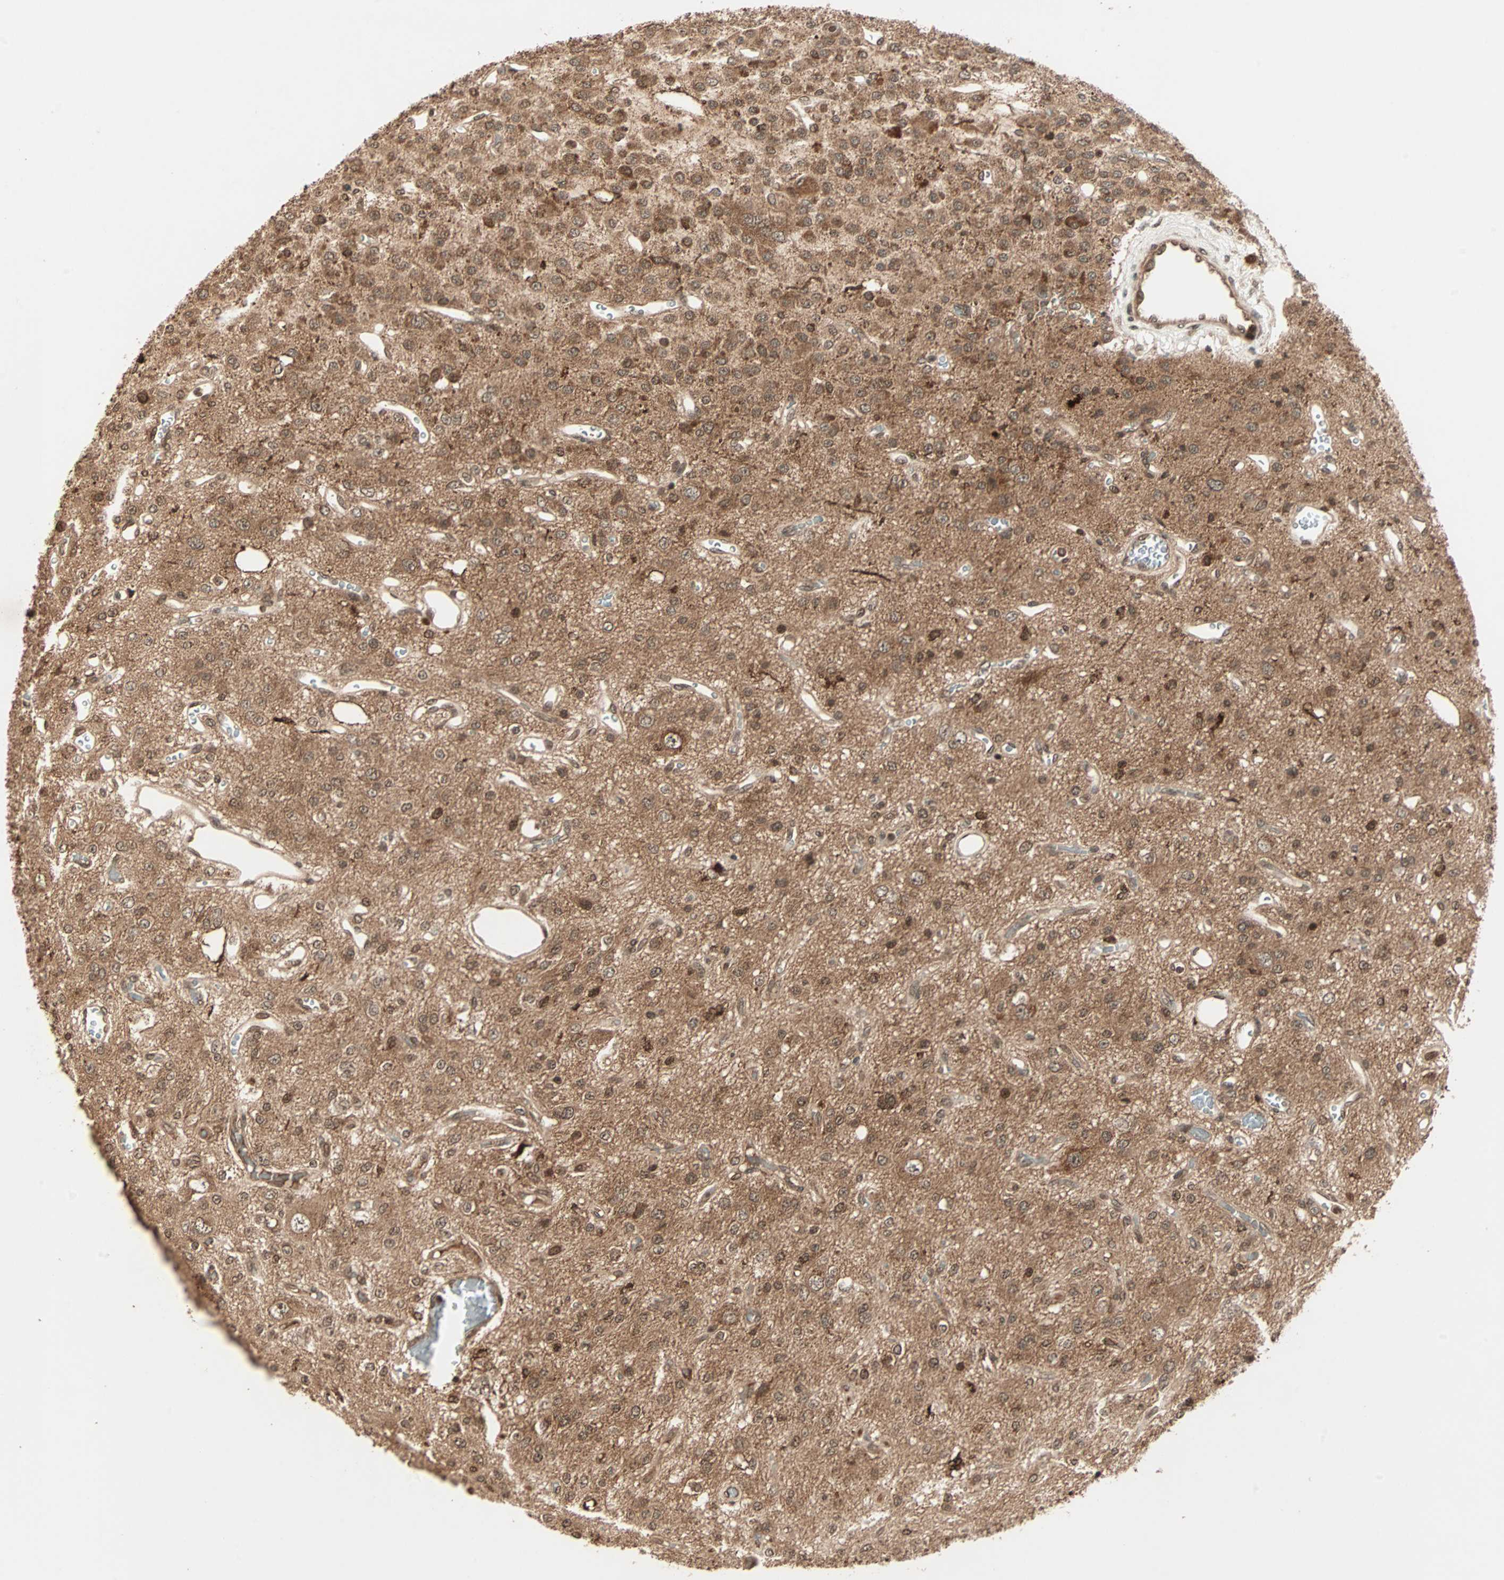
{"staining": {"intensity": "moderate", "quantity": ">75%", "location": "cytoplasmic/membranous"}, "tissue": "glioma", "cell_type": "Tumor cells", "image_type": "cancer", "snomed": [{"axis": "morphology", "description": "Glioma, malignant, Low grade"}, {"axis": "topography", "description": "Brain"}], "caption": "Tumor cells show medium levels of moderate cytoplasmic/membranous expression in about >75% of cells in human glioma.", "gene": "RFFL", "patient": {"sex": "male", "age": 38}}